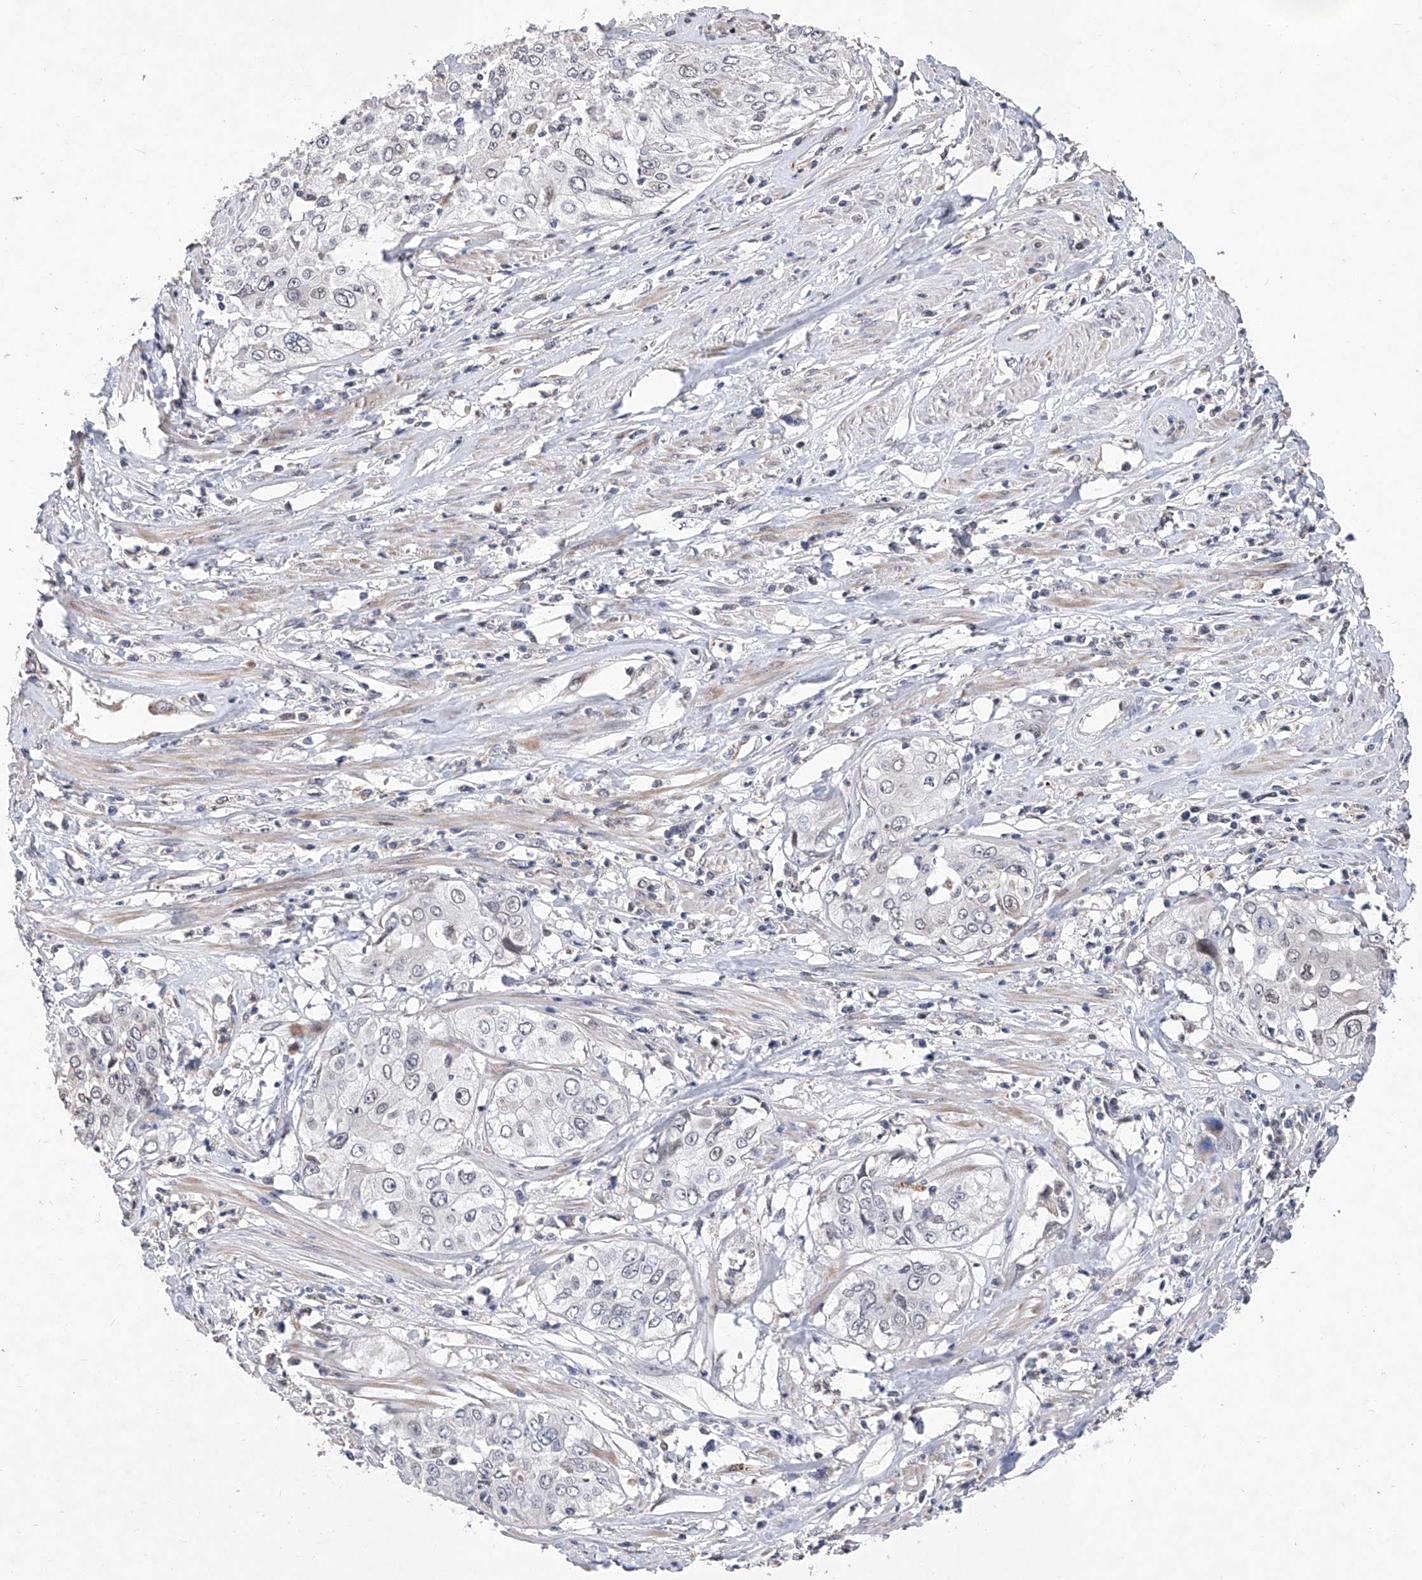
{"staining": {"intensity": "negative", "quantity": "none", "location": "none"}, "tissue": "cervical cancer", "cell_type": "Tumor cells", "image_type": "cancer", "snomed": [{"axis": "morphology", "description": "Squamous cell carcinoma, NOS"}, {"axis": "topography", "description": "Cervix"}], "caption": "This is a image of IHC staining of cervical cancer (squamous cell carcinoma), which shows no positivity in tumor cells.", "gene": "FARP2", "patient": {"sex": "female", "age": 31}}